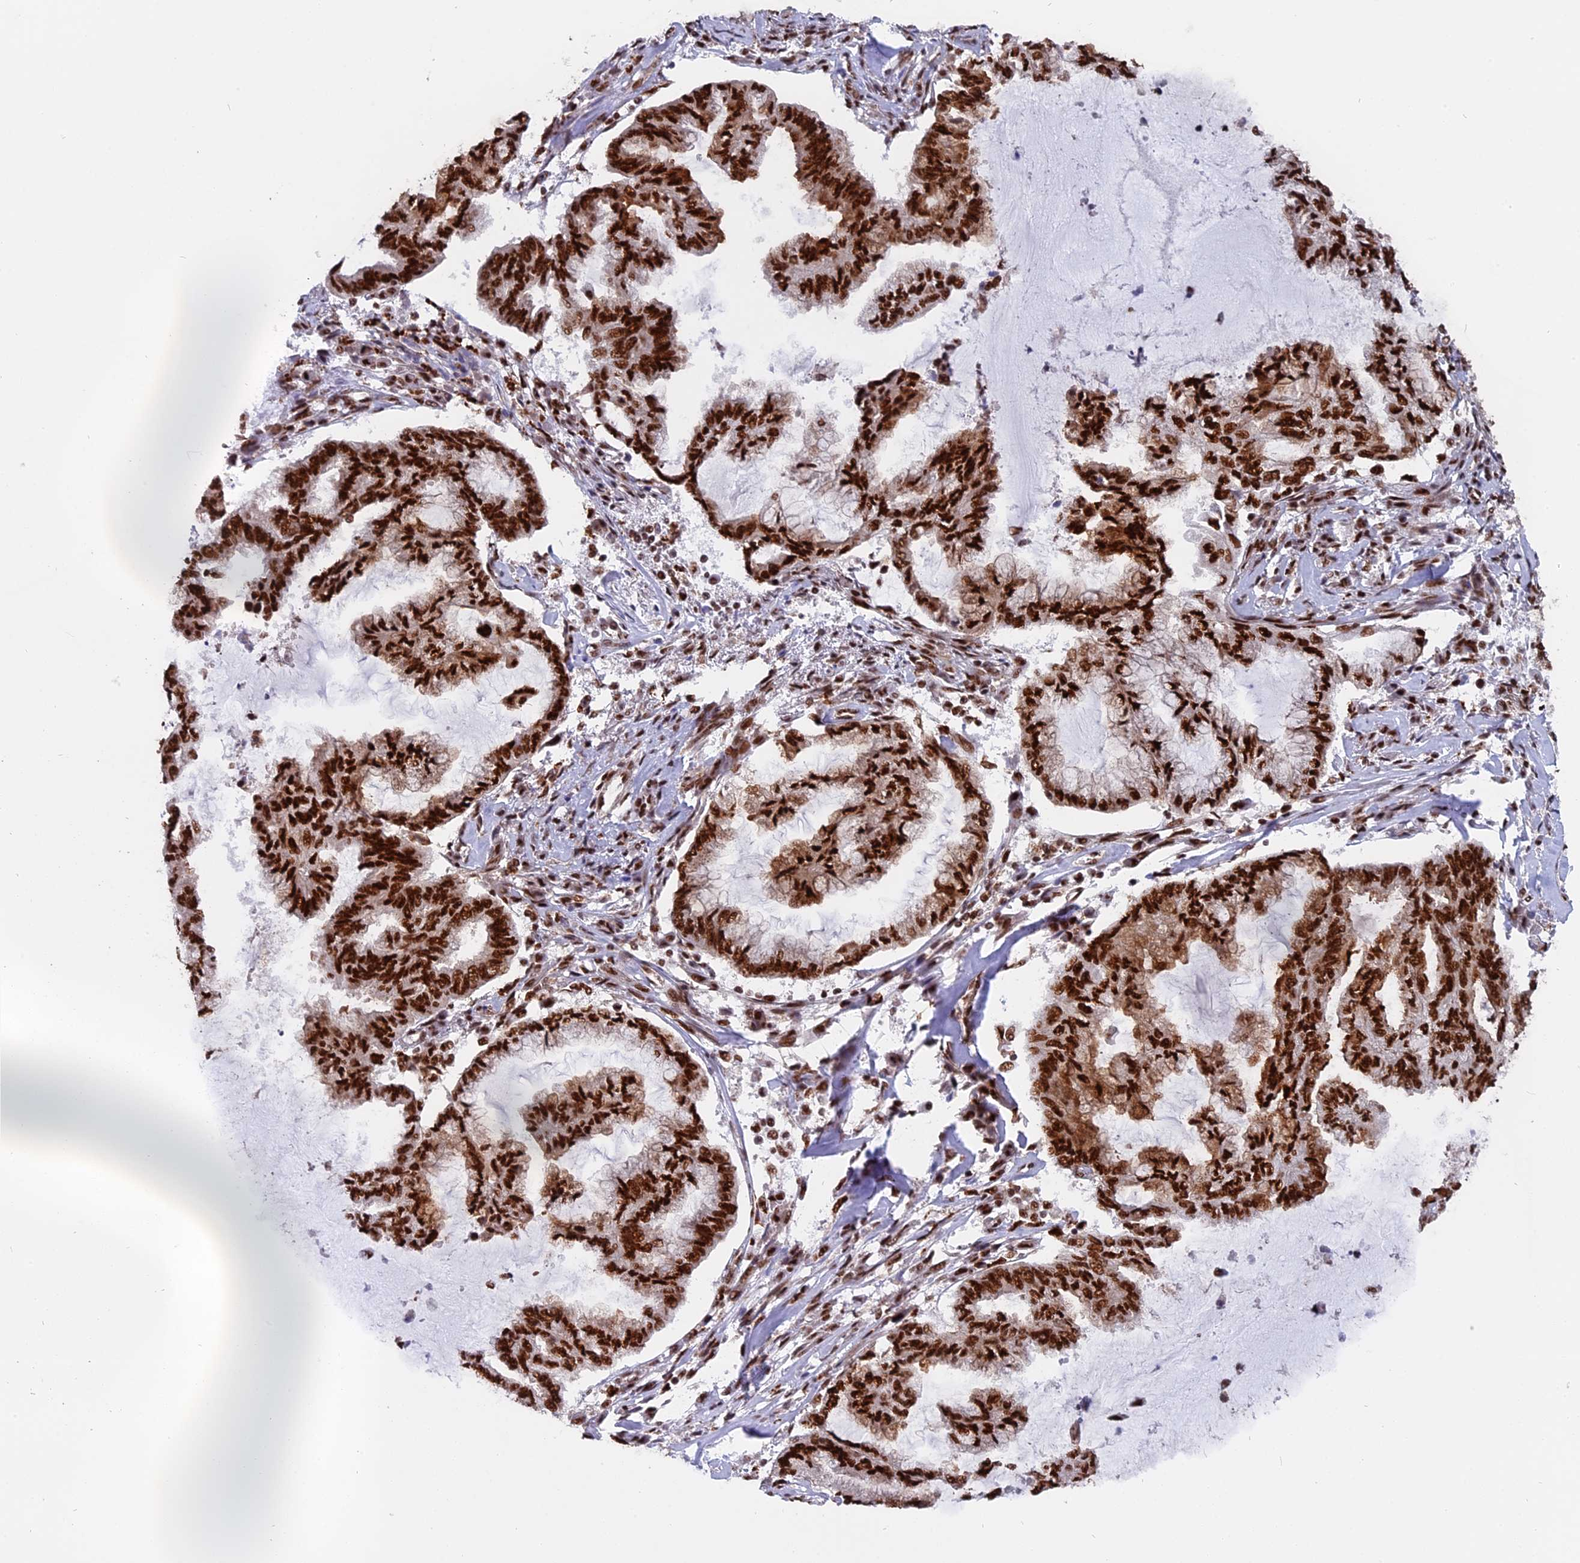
{"staining": {"intensity": "strong", "quantity": ">75%", "location": "nuclear"}, "tissue": "endometrial cancer", "cell_type": "Tumor cells", "image_type": "cancer", "snomed": [{"axis": "morphology", "description": "Adenocarcinoma, NOS"}, {"axis": "topography", "description": "Endometrium"}], "caption": "Immunohistochemistry staining of adenocarcinoma (endometrial), which displays high levels of strong nuclear expression in approximately >75% of tumor cells indicating strong nuclear protein staining. The staining was performed using DAB (brown) for protein detection and nuclei were counterstained in hematoxylin (blue).", "gene": "RAMAC", "patient": {"sex": "female", "age": 86}}